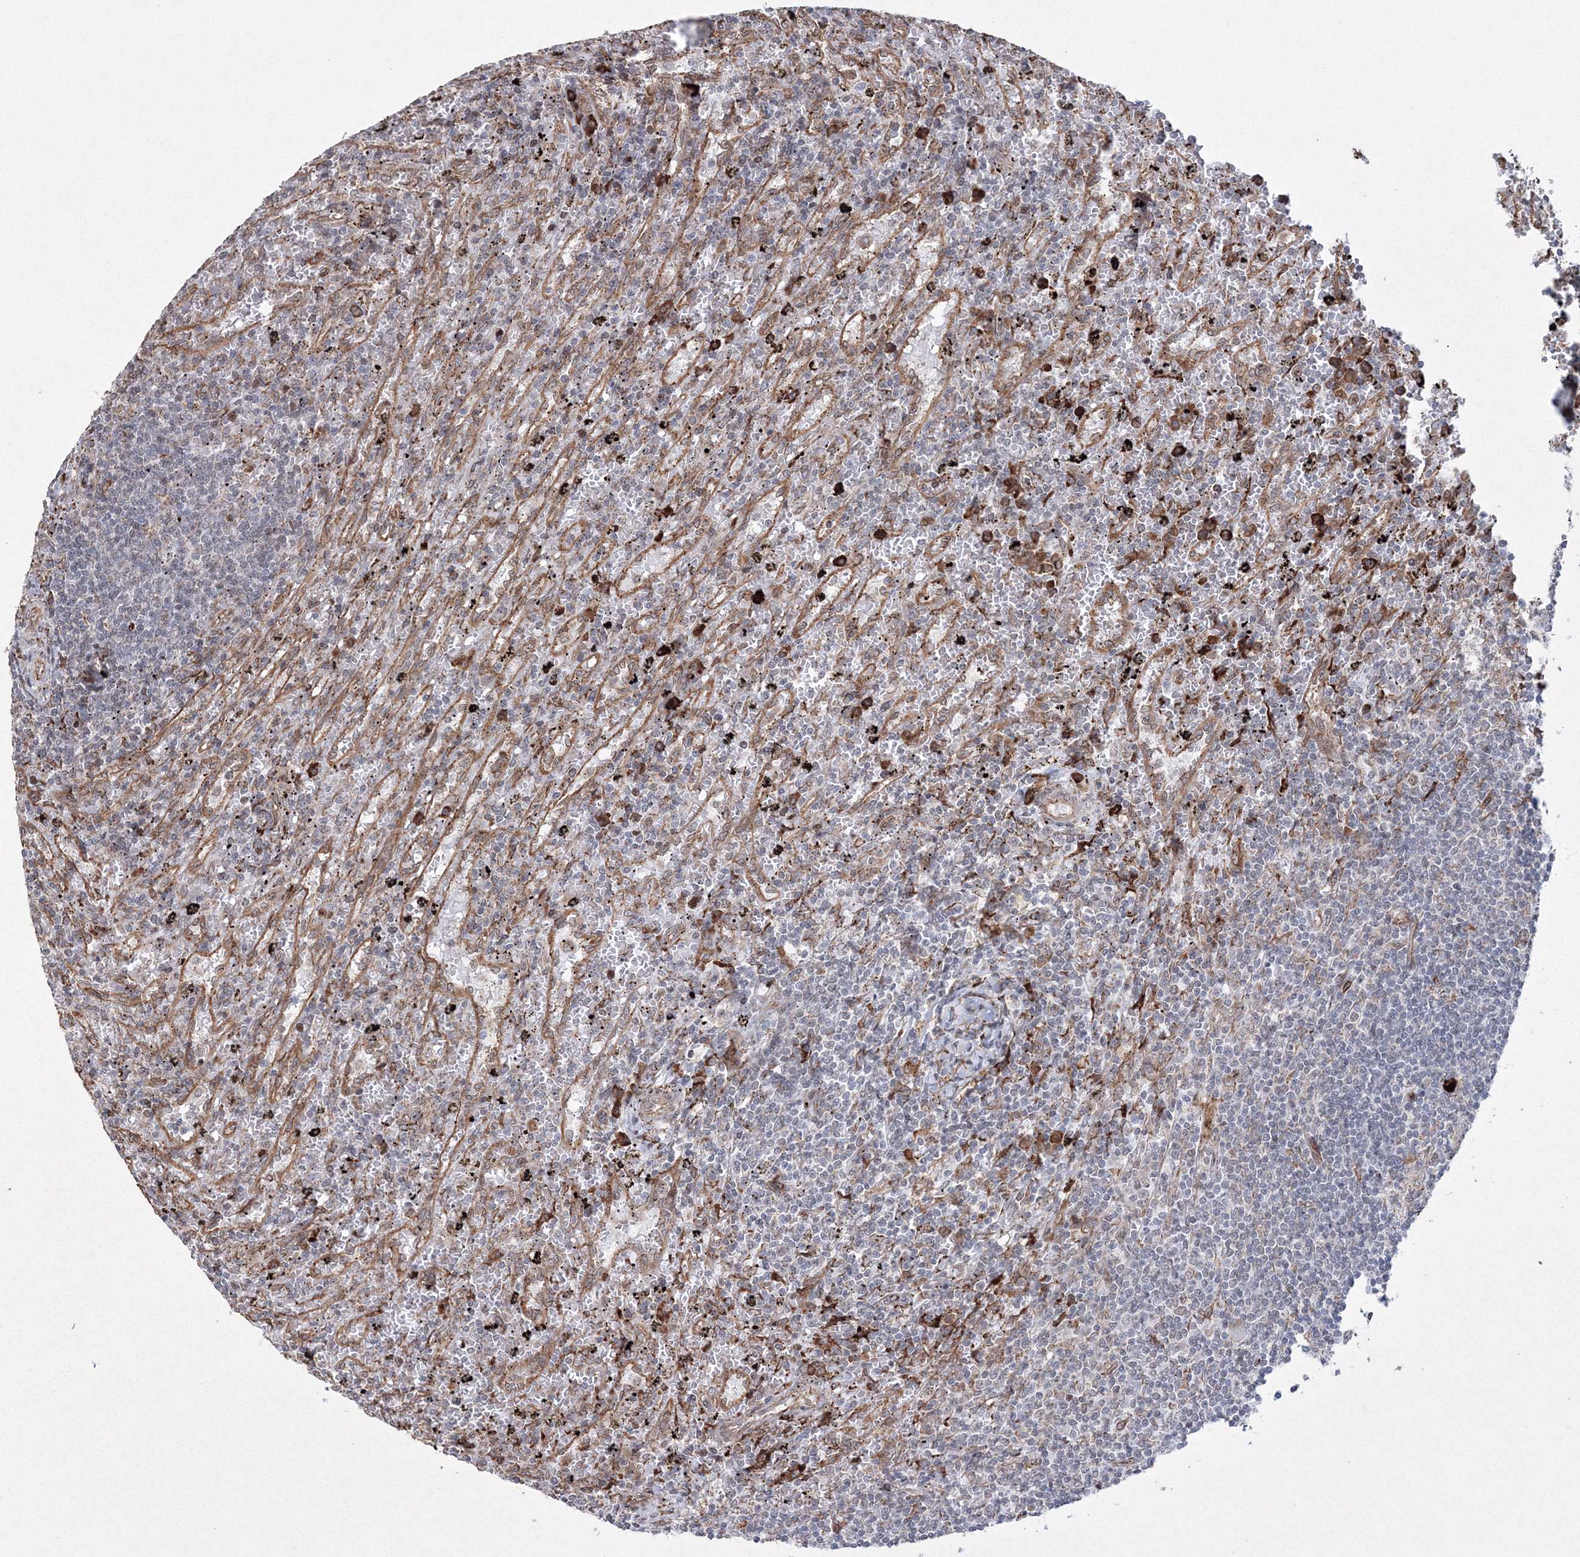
{"staining": {"intensity": "negative", "quantity": "none", "location": "none"}, "tissue": "lymphoma", "cell_type": "Tumor cells", "image_type": "cancer", "snomed": [{"axis": "morphology", "description": "Malignant lymphoma, non-Hodgkin's type, Low grade"}, {"axis": "topography", "description": "Spleen"}], "caption": "A photomicrograph of human malignant lymphoma, non-Hodgkin's type (low-grade) is negative for staining in tumor cells. Nuclei are stained in blue.", "gene": "EFCAB12", "patient": {"sex": "male", "age": 76}}